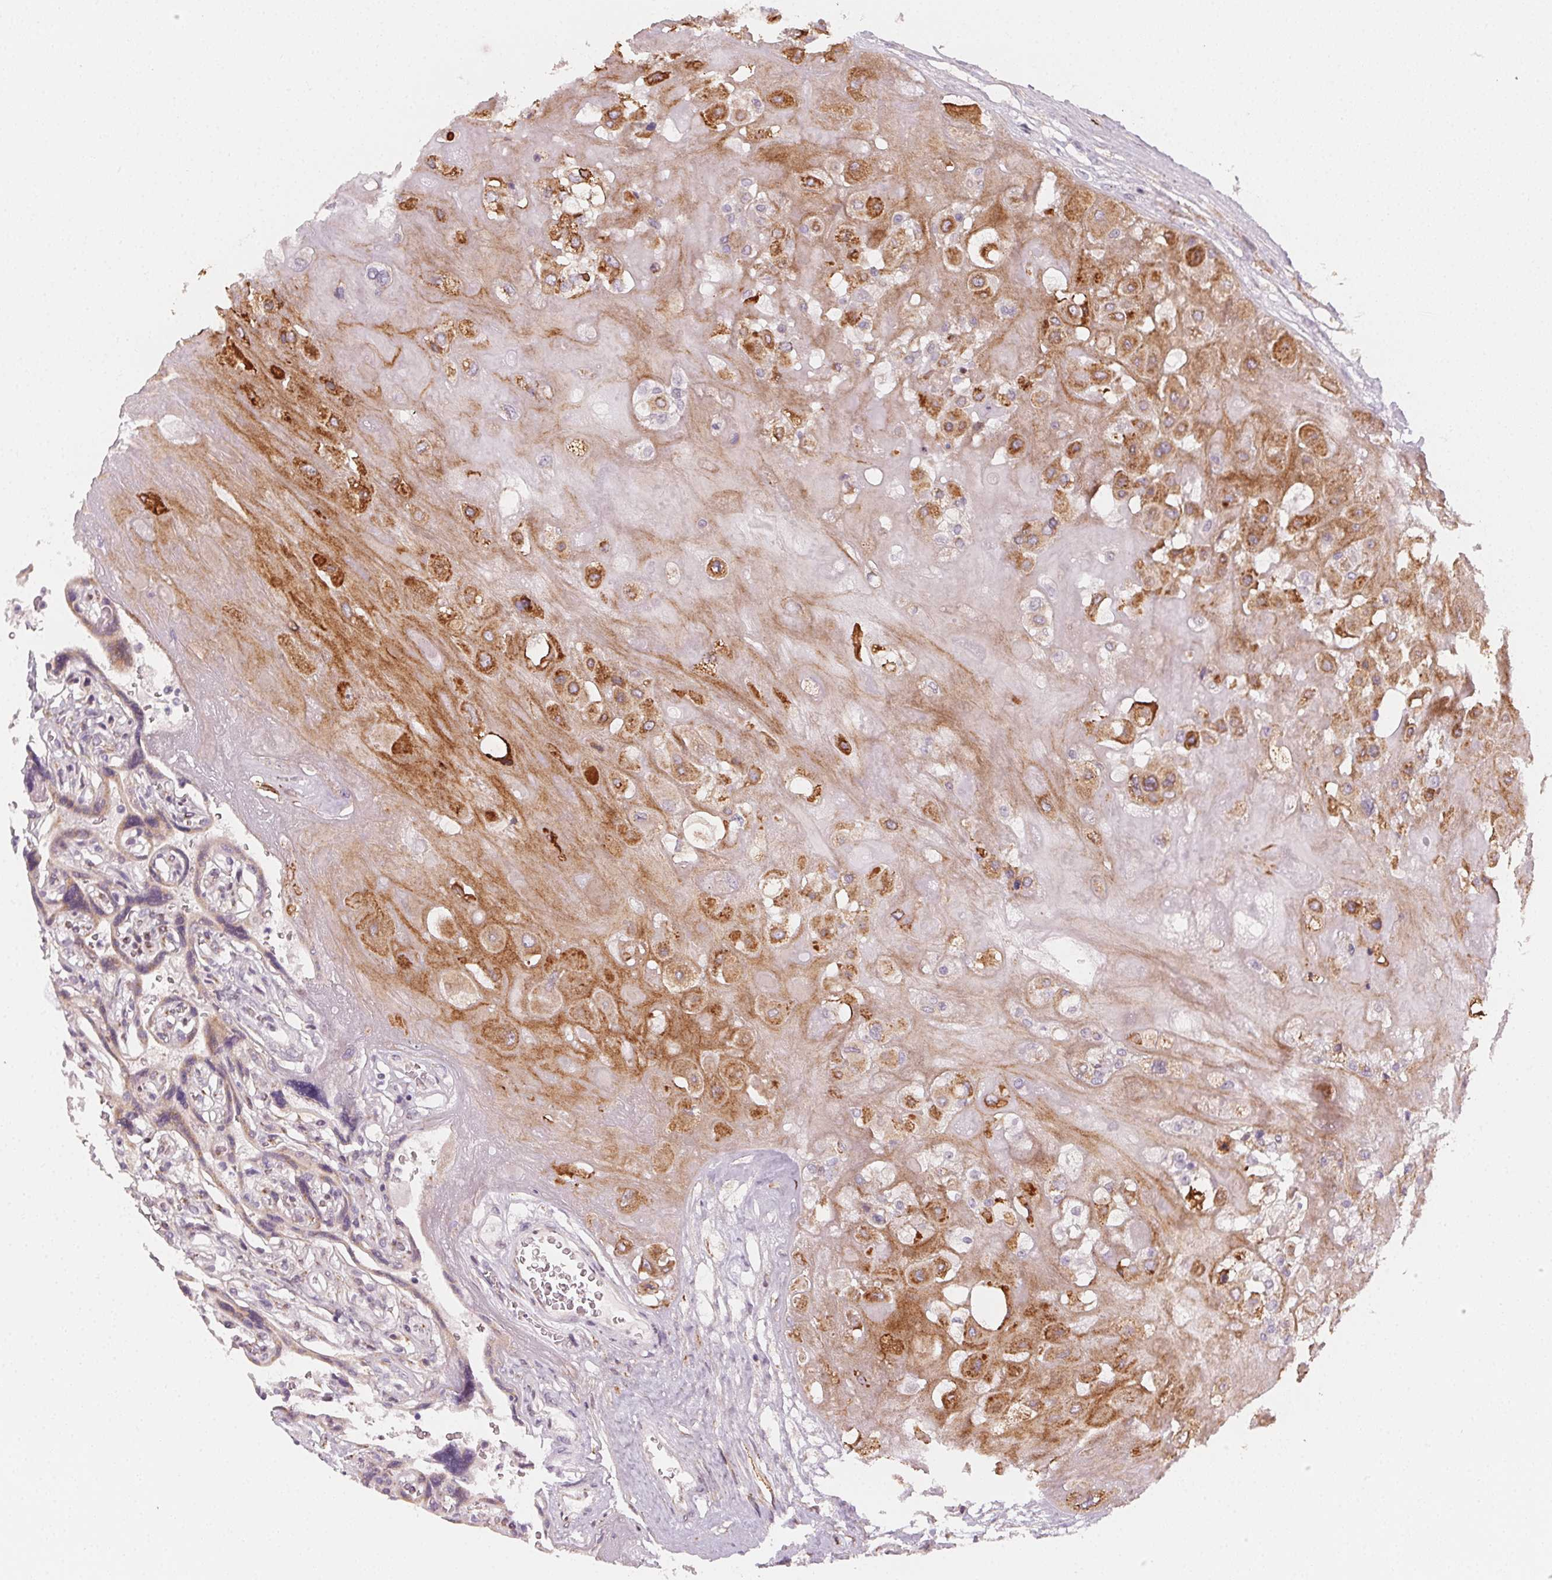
{"staining": {"intensity": "negative", "quantity": "none", "location": "none"}, "tissue": "placenta", "cell_type": "Decidual cells", "image_type": "normal", "snomed": [{"axis": "morphology", "description": "Normal tissue, NOS"}, {"axis": "topography", "description": "Placenta"}], "caption": "This is a histopathology image of immunohistochemistry (IHC) staining of unremarkable placenta, which shows no positivity in decidual cells.", "gene": "CCDC96", "patient": {"sex": "female", "age": 32}}